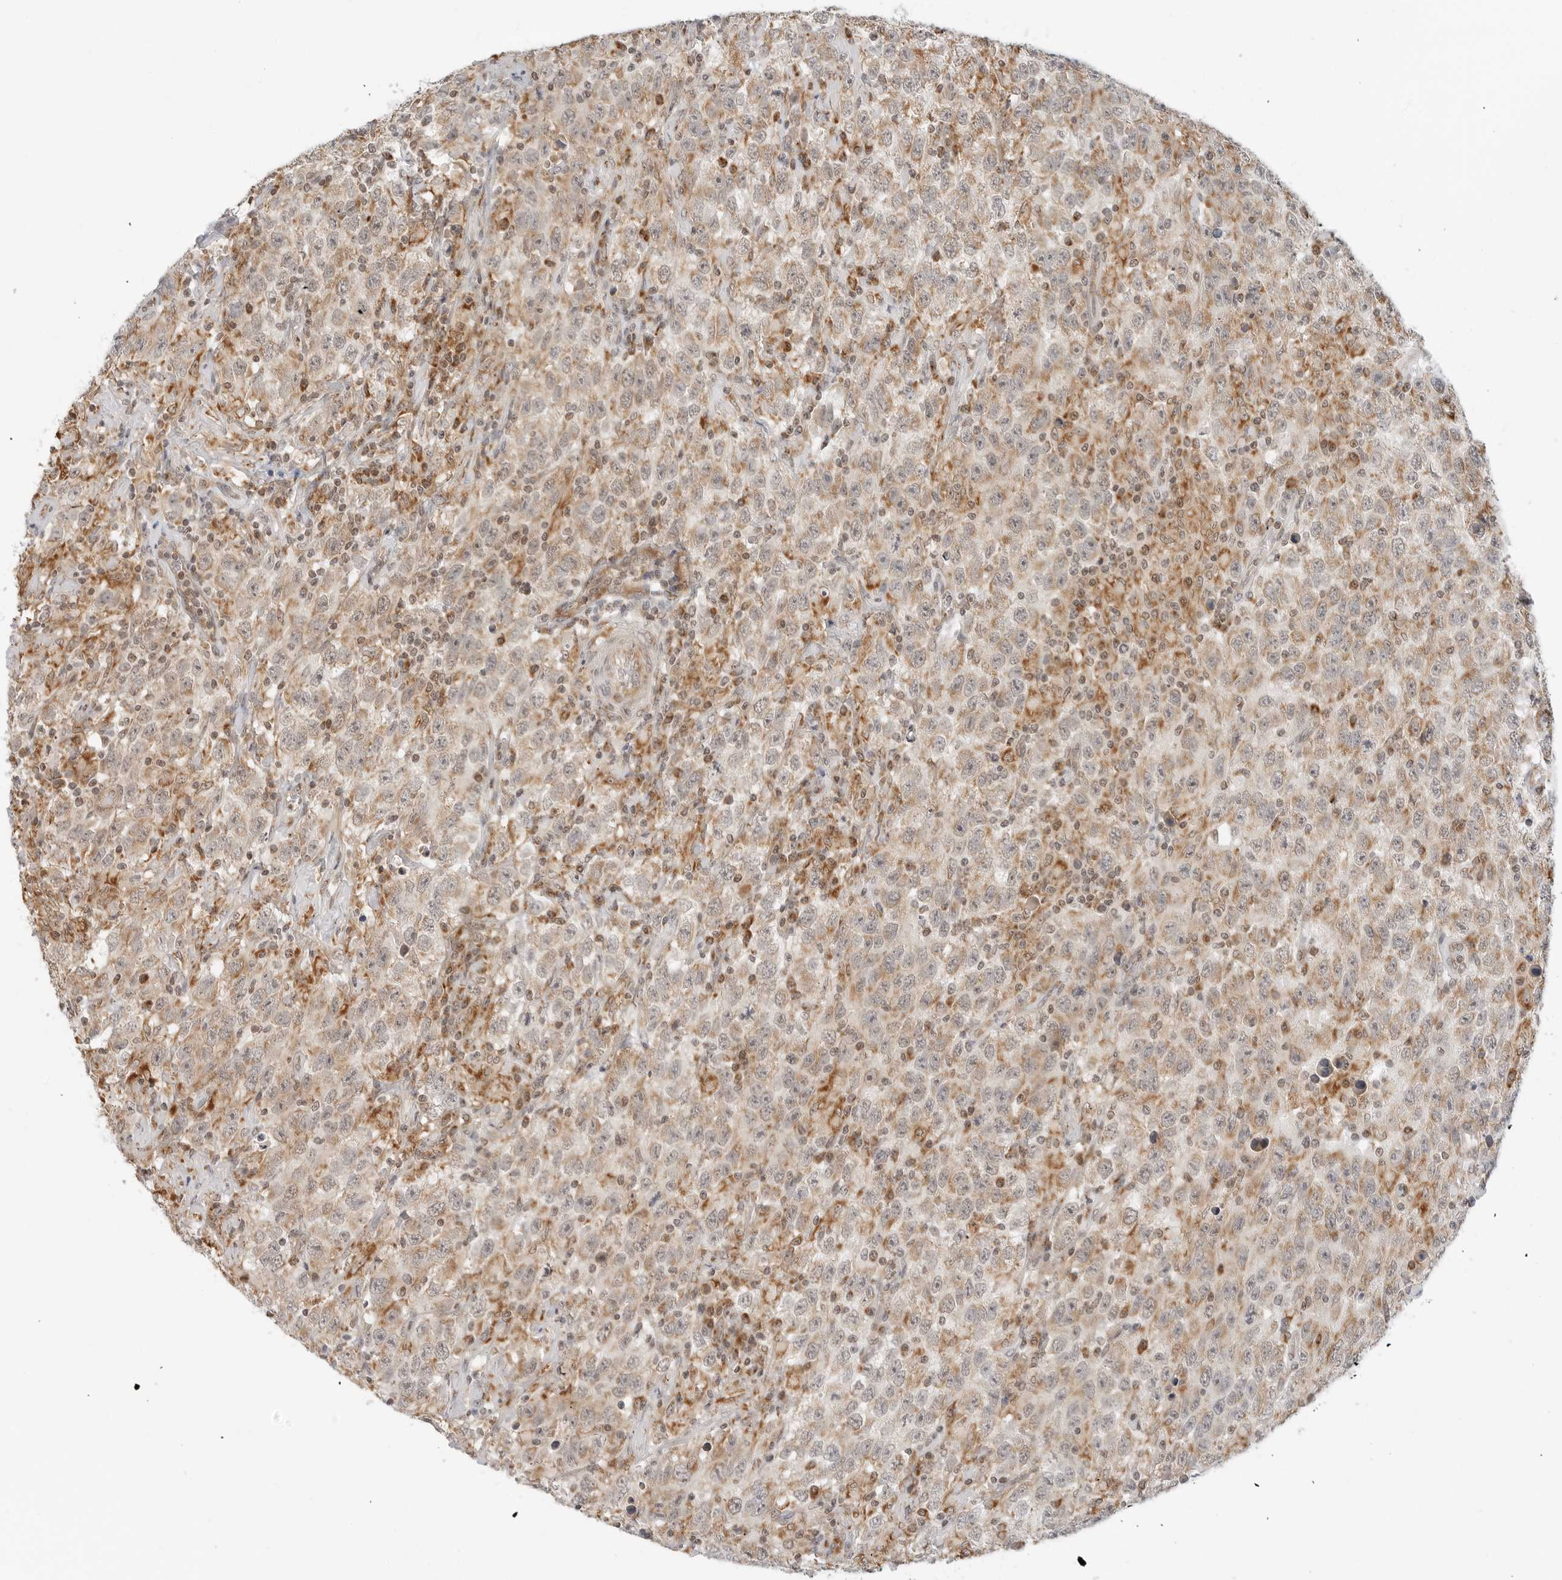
{"staining": {"intensity": "moderate", "quantity": ">75%", "location": "cytoplasmic/membranous"}, "tissue": "testis cancer", "cell_type": "Tumor cells", "image_type": "cancer", "snomed": [{"axis": "morphology", "description": "Seminoma, NOS"}, {"axis": "topography", "description": "Testis"}], "caption": "Immunohistochemical staining of testis cancer reveals medium levels of moderate cytoplasmic/membranous positivity in approximately >75% of tumor cells.", "gene": "POLR3GL", "patient": {"sex": "male", "age": 65}}